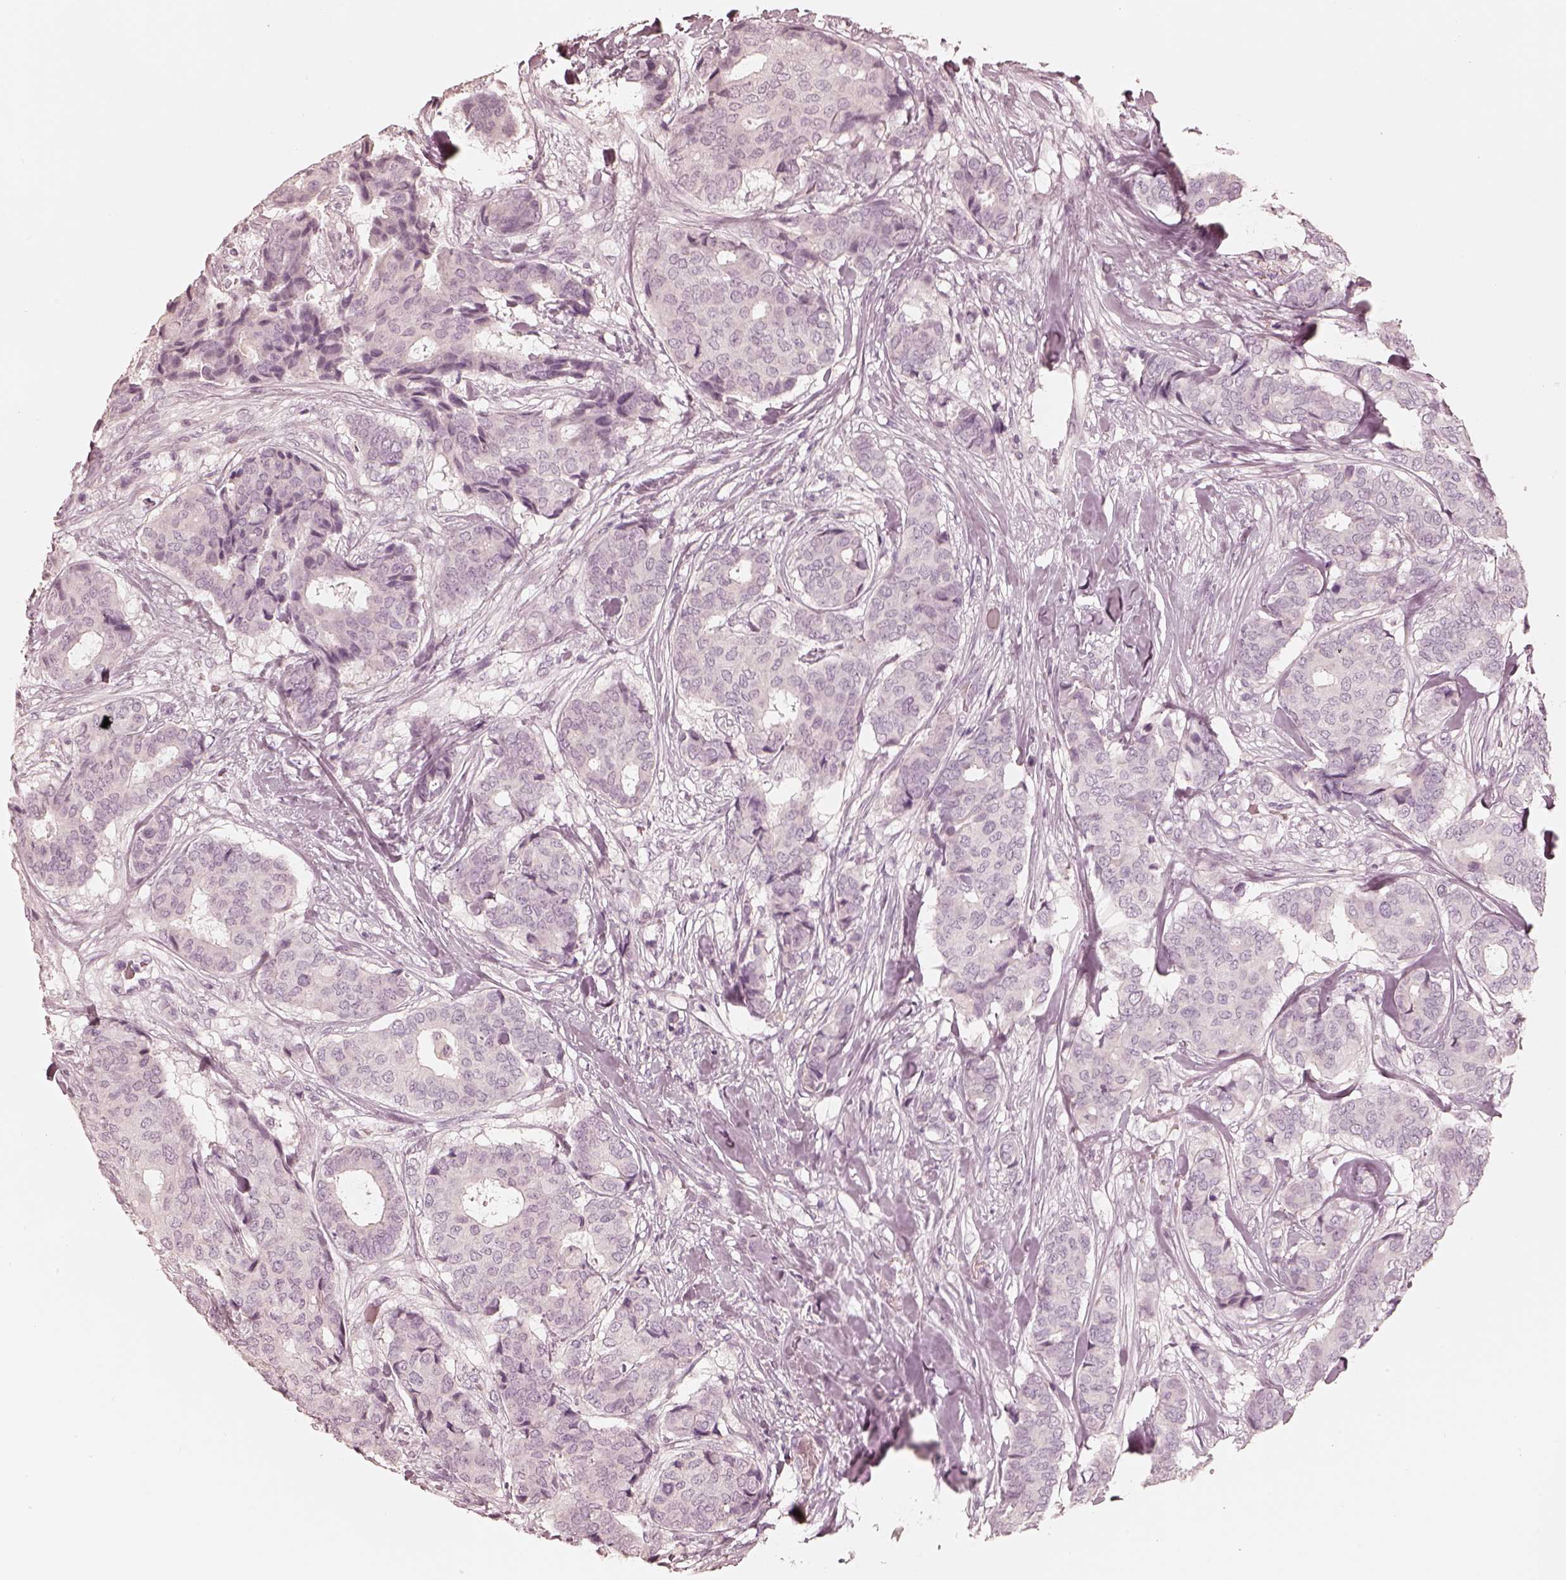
{"staining": {"intensity": "negative", "quantity": "none", "location": "none"}, "tissue": "breast cancer", "cell_type": "Tumor cells", "image_type": "cancer", "snomed": [{"axis": "morphology", "description": "Duct carcinoma"}, {"axis": "topography", "description": "Breast"}], "caption": "DAB (3,3'-diaminobenzidine) immunohistochemical staining of intraductal carcinoma (breast) displays no significant staining in tumor cells.", "gene": "CALR3", "patient": {"sex": "female", "age": 75}}